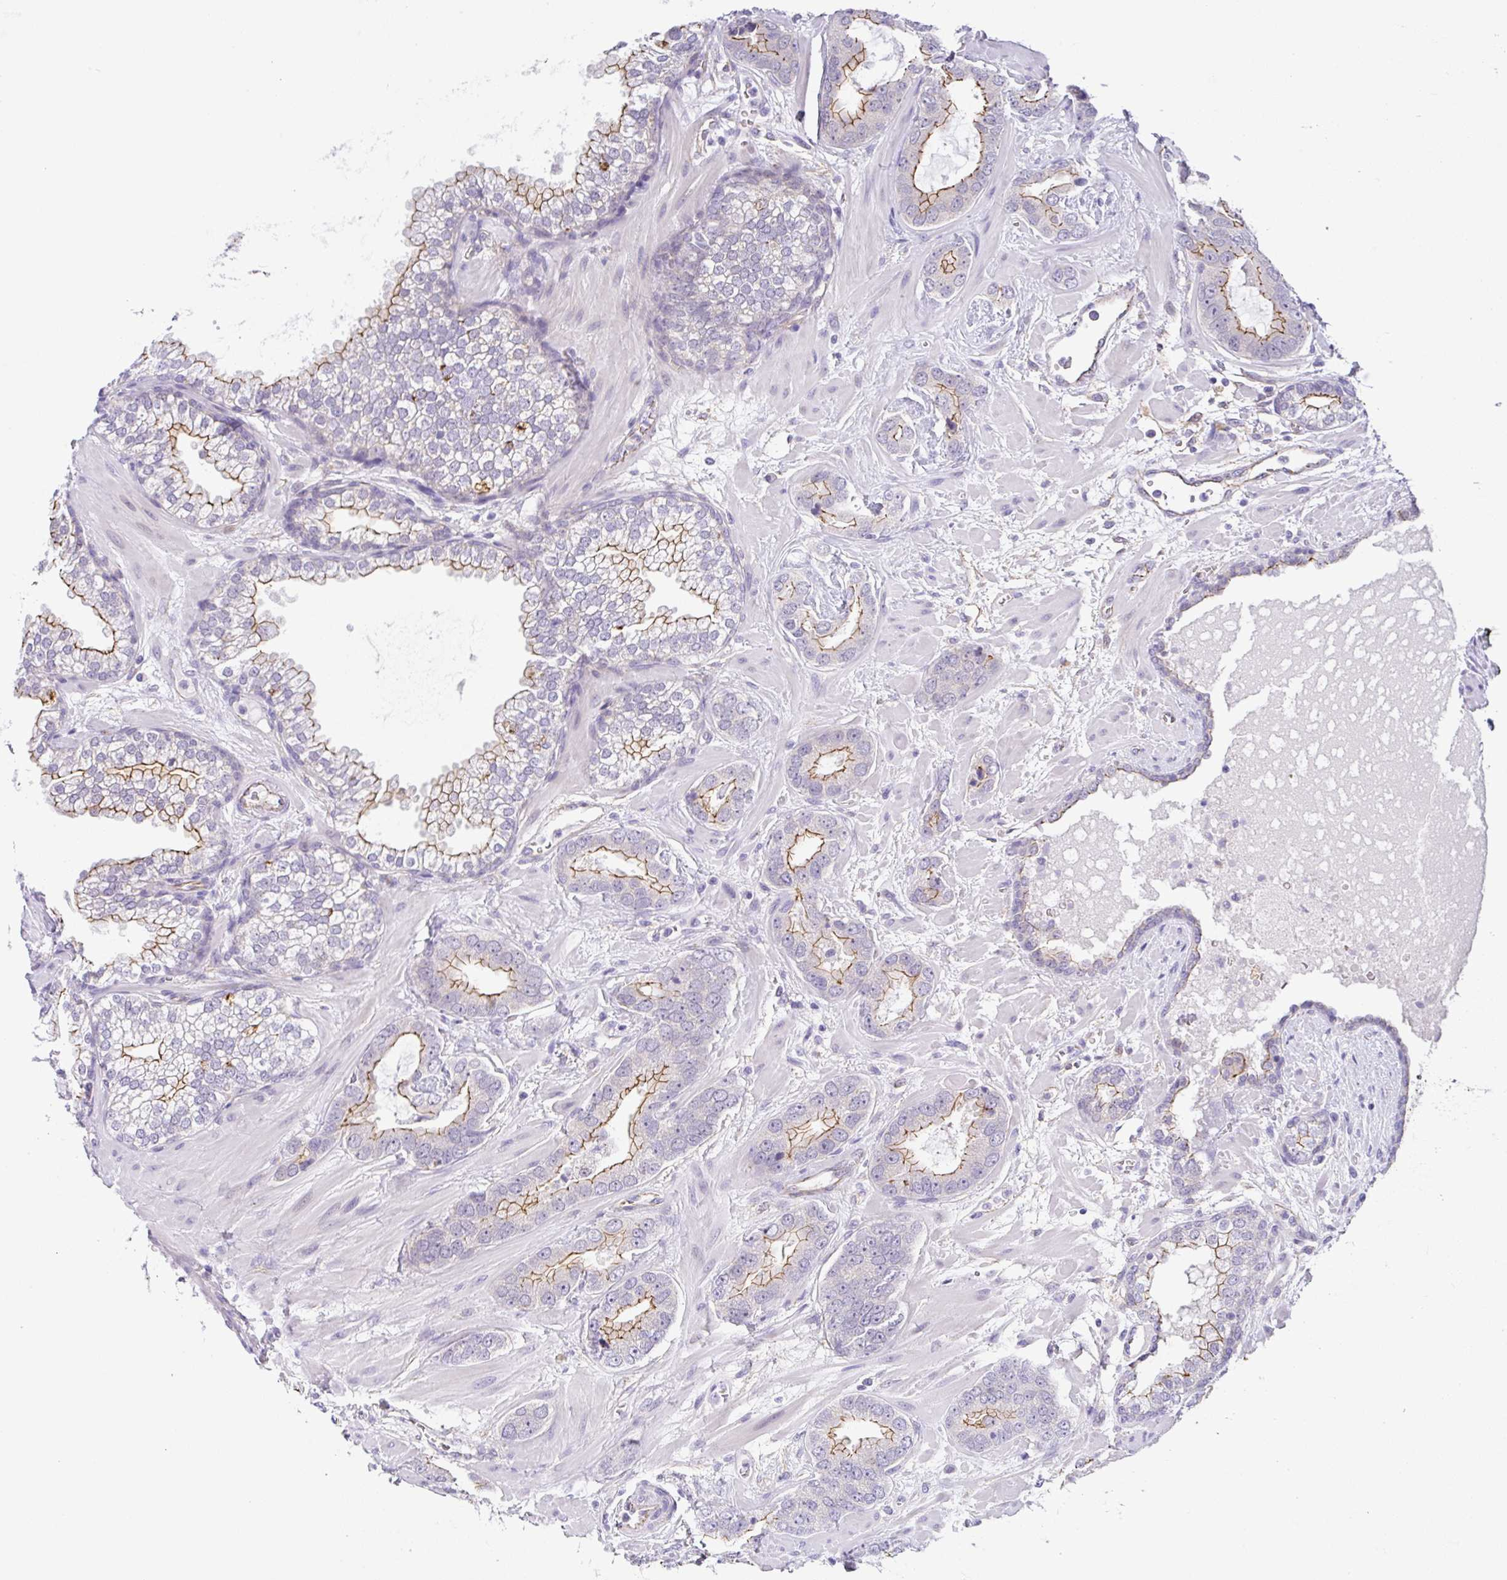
{"staining": {"intensity": "moderate", "quantity": "25%-75%", "location": "cytoplasmic/membranous"}, "tissue": "prostate cancer", "cell_type": "Tumor cells", "image_type": "cancer", "snomed": [{"axis": "morphology", "description": "Adenocarcinoma, Low grade"}, {"axis": "topography", "description": "Prostate"}], "caption": "Protein expression by immunohistochemistry (IHC) exhibits moderate cytoplasmic/membranous positivity in about 25%-75% of tumor cells in prostate low-grade adenocarcinoma. (DAB IHC, brown staining for protein, blue staining for nuclei).", "gene": "CGNL1", "patient": {"sex": "male", "age": 62}}